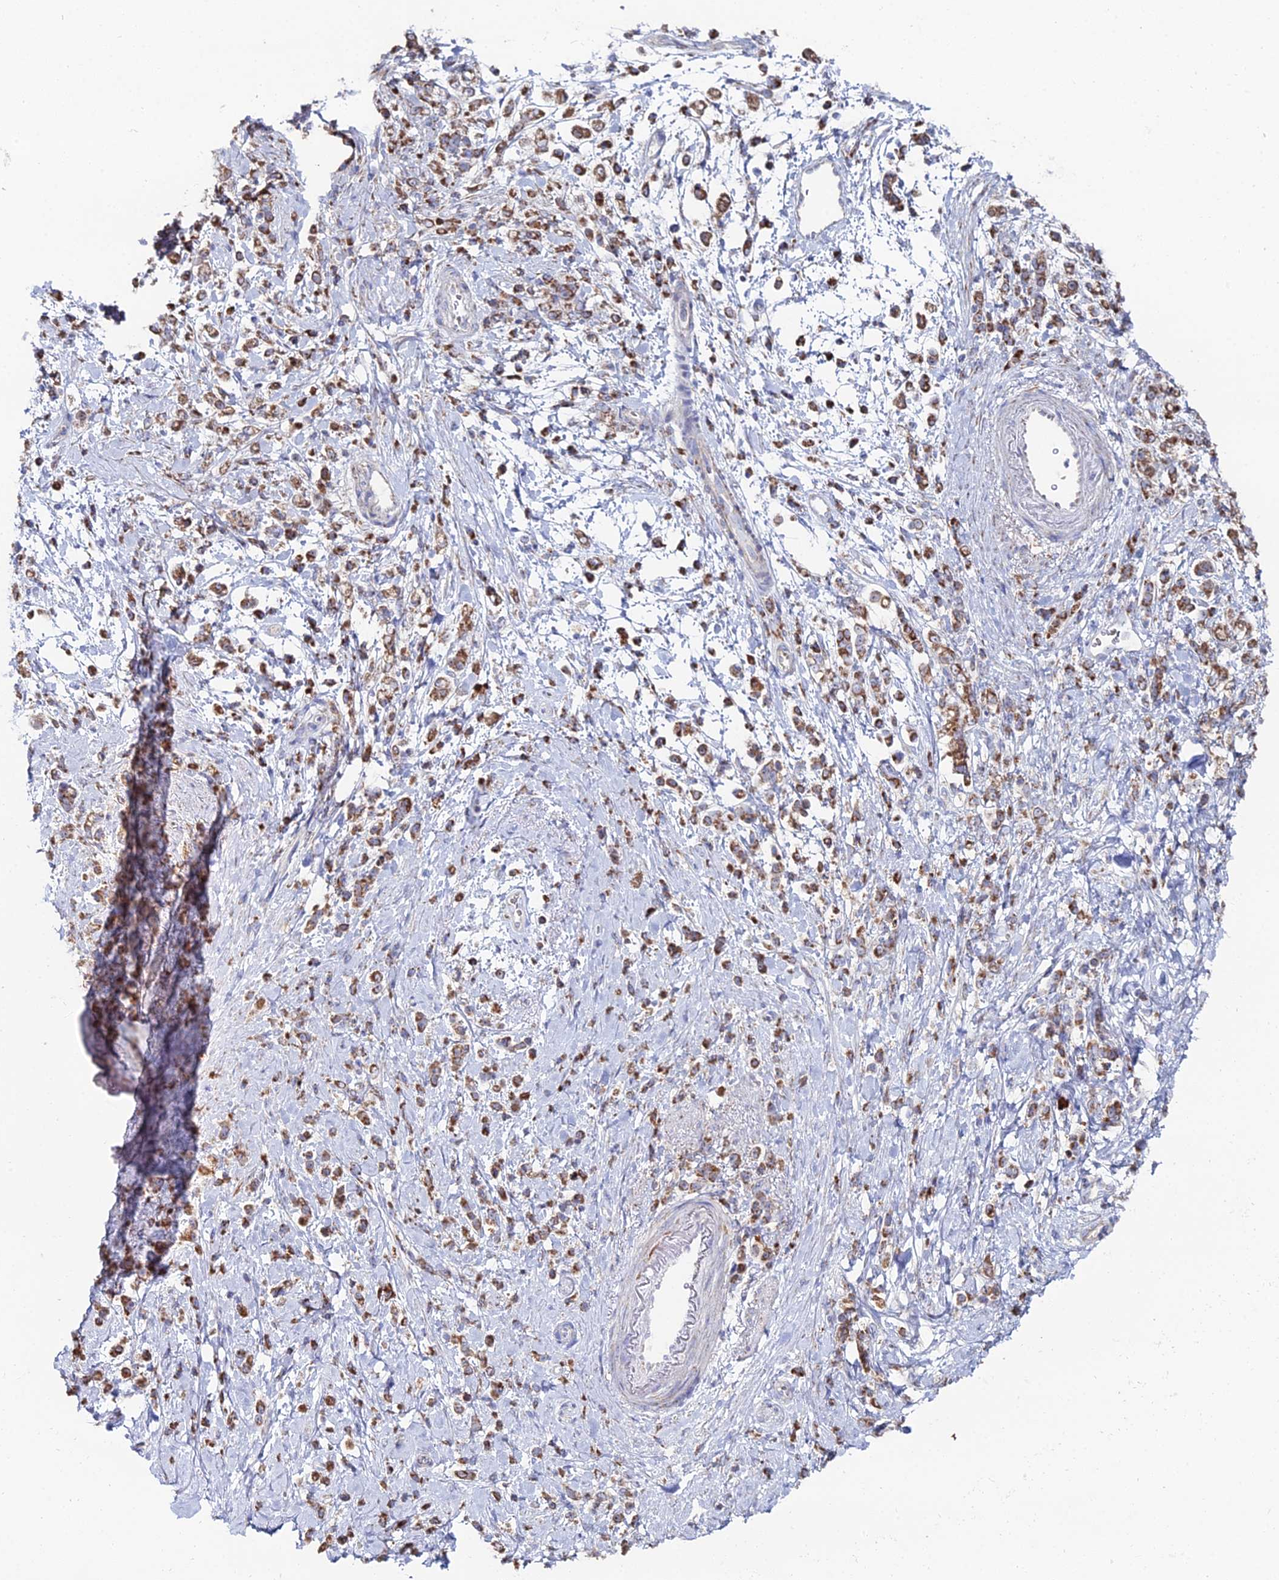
{"staining": {"intensity": "moderate", "quantity": ">75%", "location": "cytoplasmic/membranous"}, "tissue": "stomach cancer", "cell_type": "Tumor cells", "image_type": "cancer", "snomed": [{"axis": "morphology", "description": "Adenocarcinoma, NOS"}, {"axis": "topography", "description": "Stomach"}], "caption": "This micrograph displays IHC staining of stomach cancer (adenocarcinoma), with medium moderate cytoplasmic/membranous positivity in approximately >75% of tumor cells.", "gene": "MPC1", "patient": {"sex": "female", "age": 60}}